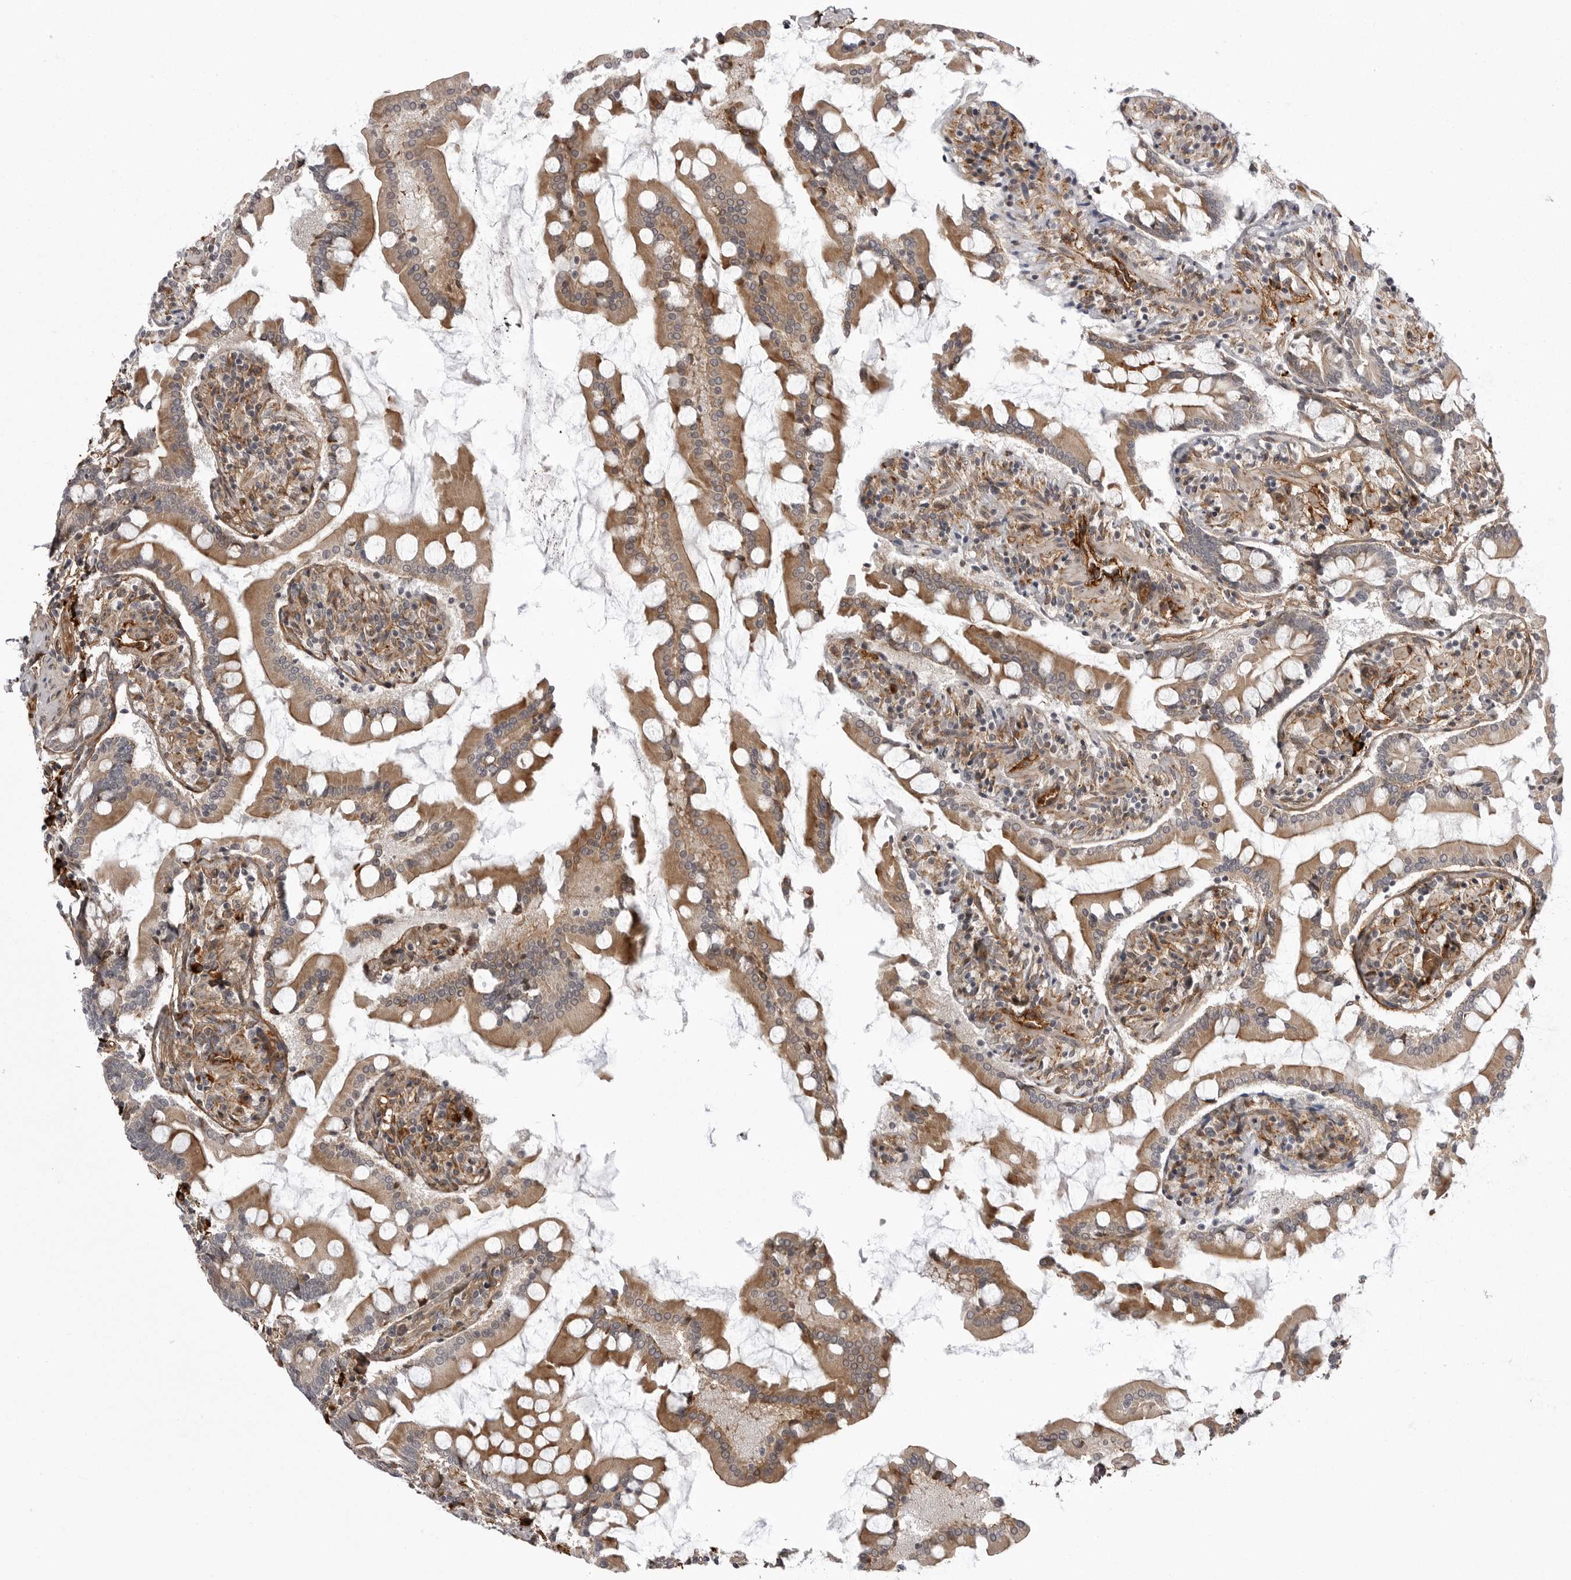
{"staining": {"intensity": "moderate", "quantity": ">75%", "location": "cytoplasmic/membranous"}, "tissue": "small intestine", "cell_type": "Glandular cells", "image_type": "normal", "snomed": [{"axis": "morphology", "description": "Normal tissue, NOS"}, {"axis": "topography", "description": "Small intestine"}], "caption": "A medium amount of moderate cytoplasmic/membranous positivity is seen in approximately >75% of glandular cells in normal small intestine. (Stains: DAB in brown, nuclei in blue, Microscopy: brightfield microscopy at high magnification).", "gene": "ARL5A", "patient": {"sex": "male", "age": 41}}